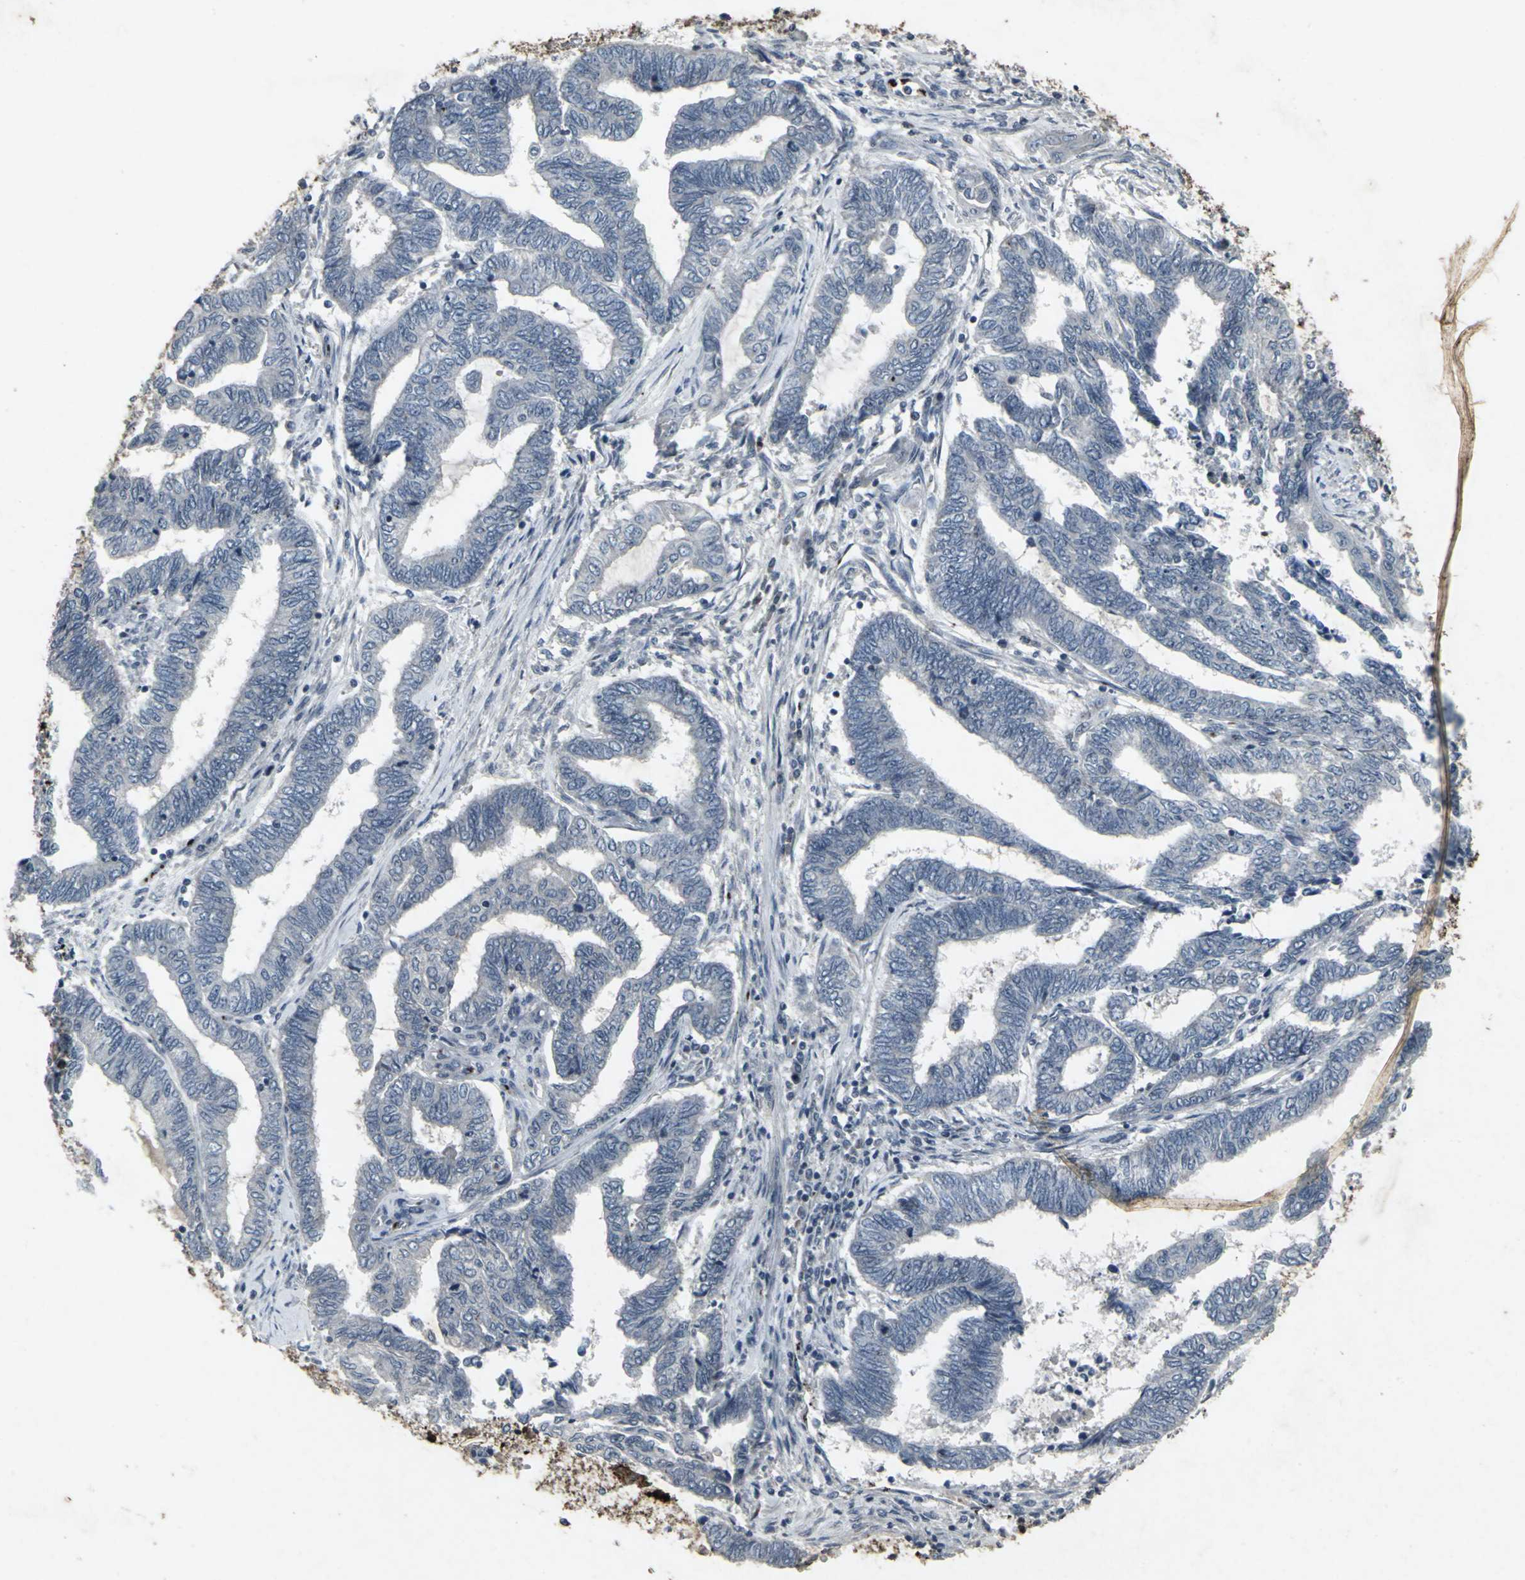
{"staining": {"intensity": "negative", "quantity": "none", "location": "none"}, "tissue": "endometrial cancer", "cell_type": "Tumor cells", "image_type": "cancer", "snomed": [{"axis": "morphology", "description": "Adenocarcinoma, NOS"}, {"axis": "topography", "description": "Uterus"}, {"axis": "topography", "description": "Endometrium"}], "caption": "There is no significant positivity in tumor cells of endometrial adenocarcinoma. The staining was performed using DAB (3,3'-diaminobenzidine) to visualize the protein expression in brown, while the nuclei were stained in blue with hematoxylin (Magnification: 20x).", "gene": "BMP4", "patient": {"sex": "female", "age": 70}}